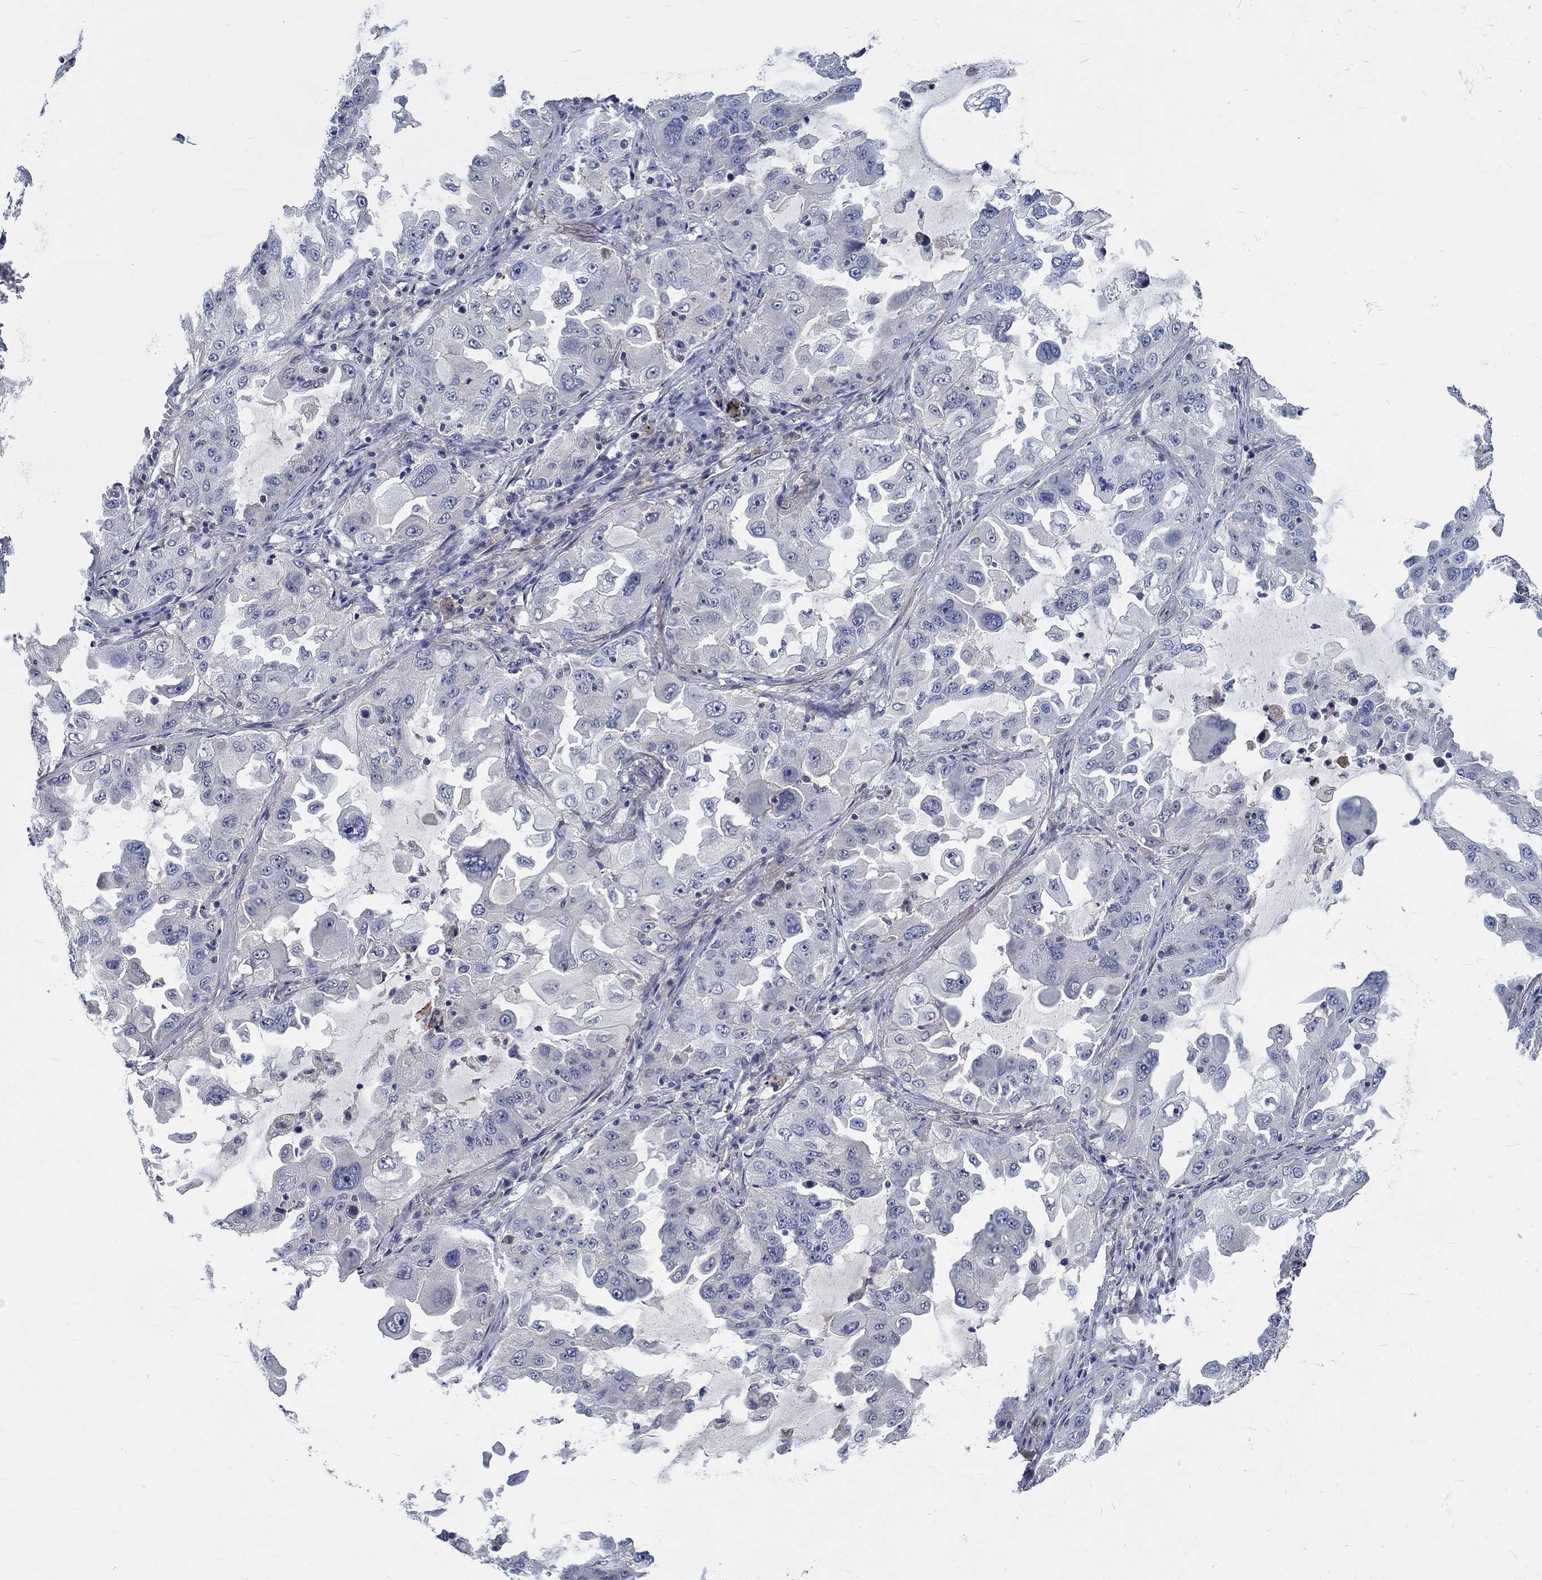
{"staining": {"intensity": "negative", "quantity": "none", "location": "none"}, "tissue": "lung cancer", "cell_type": "Tumor cells", "image_type": "cancer", "snomed": [{"axis": "morphology", "description": "Adenocarcinoma, NOS"}, {"axis": "topography", "description": "Lung"}], "caption": "This is an immunohistochemistry (IHC) photomicrograph of human adenocarcinoma (lung). There is no staining in tumor cells.", "gene": "MYBPC1", "patient": {"sex": "female", "age": 61}}